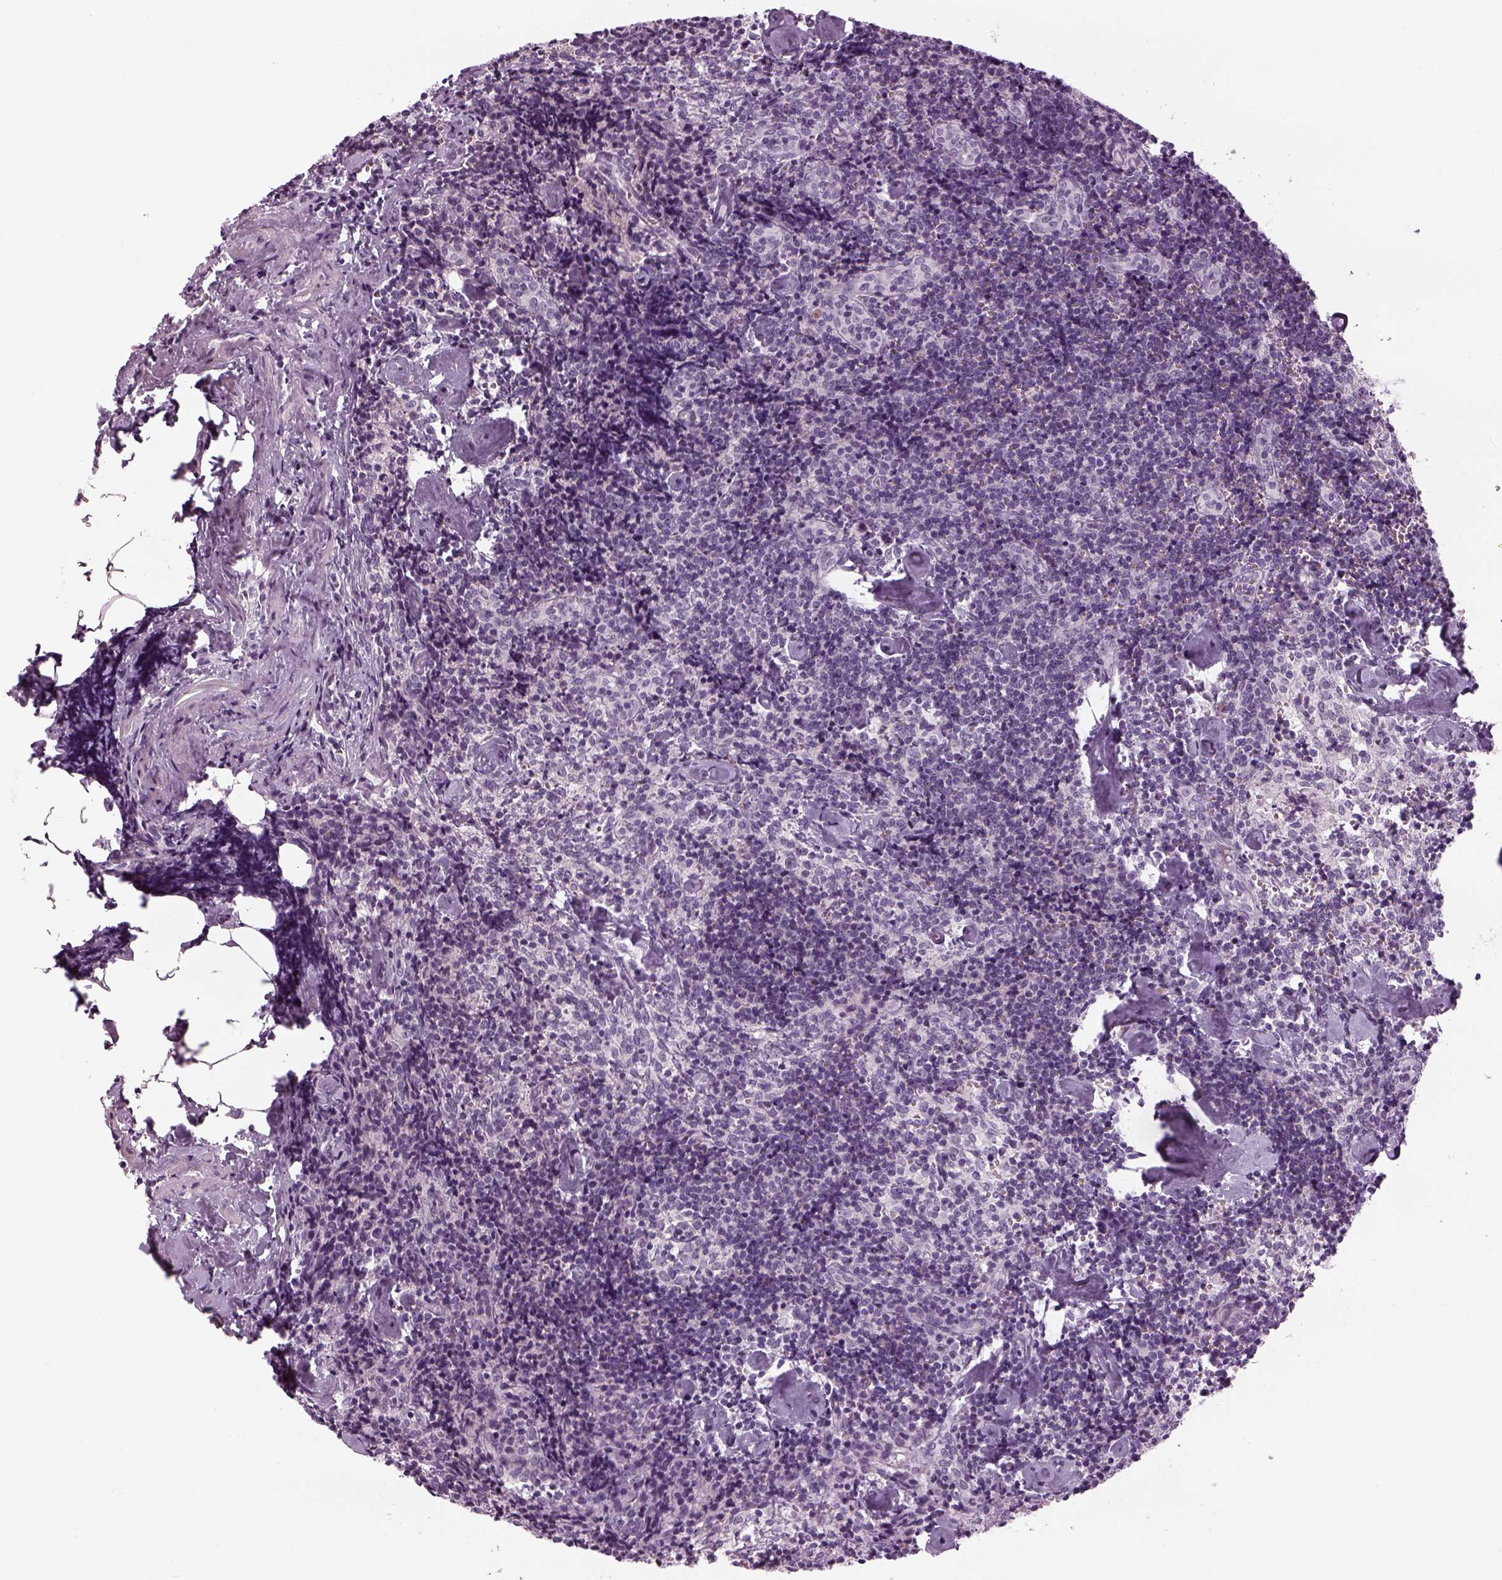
{"staining": {"intensity": "negative", "quantity": "none", "location": "none"}, "tissue": "lymph node", "cell_type": "Germinal center cells", "image_type": "normal", "snomed": [{"axis": "morphology", "description": "Normal tissue, NOS"}, {"axis": "topography", "description": "Lymph node"}], "caption": "There is no significant expression in germinal center cells of lymph node. (Stains: DAB immunohistochemistry (IHC) with hematoxylin counter stain, Microscopy: brightfield microscopy at high magnification).", "gene": "LRRIQ3", "patient": {"sex": "female", "age": 50}}